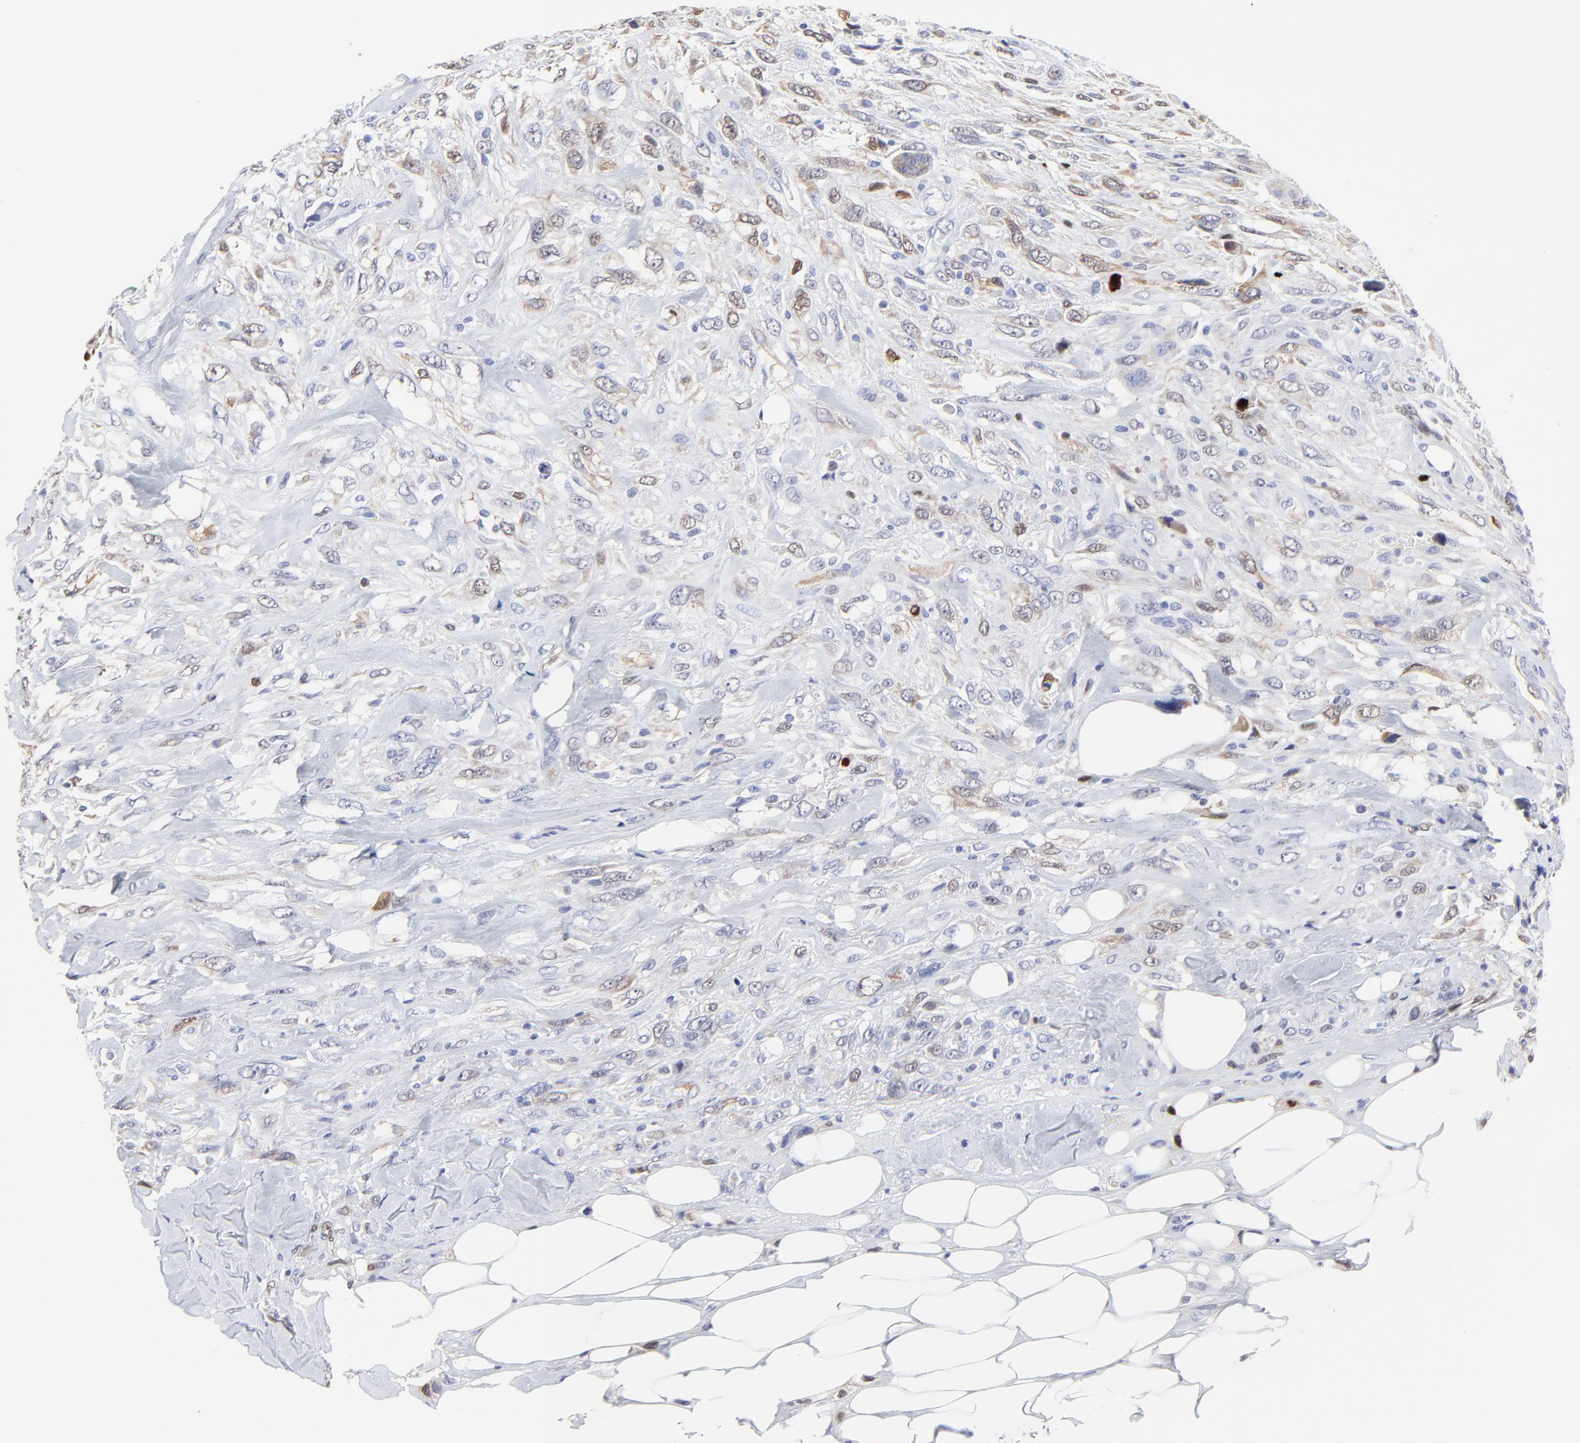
{"staining": {"intensity": "weak", "quantity": "<25%", "location": "cytoplasmic/membranous"}, "tissue": "breast cancer", "cell_type": "Tumor cells", "image_type": "cancer", "snomed": [{"axis": "morphology", "description": "Neoplasm, malignant, NOS"}, {"axis": "topography", "description": "Breast"}], "caption": "Immunohistochemistry of human breast cancer (neoplasm (malignant)) displays no expression in tumor cells.", "gene": "NCAPH", "patient": {"sex": "female", "age": 50}}